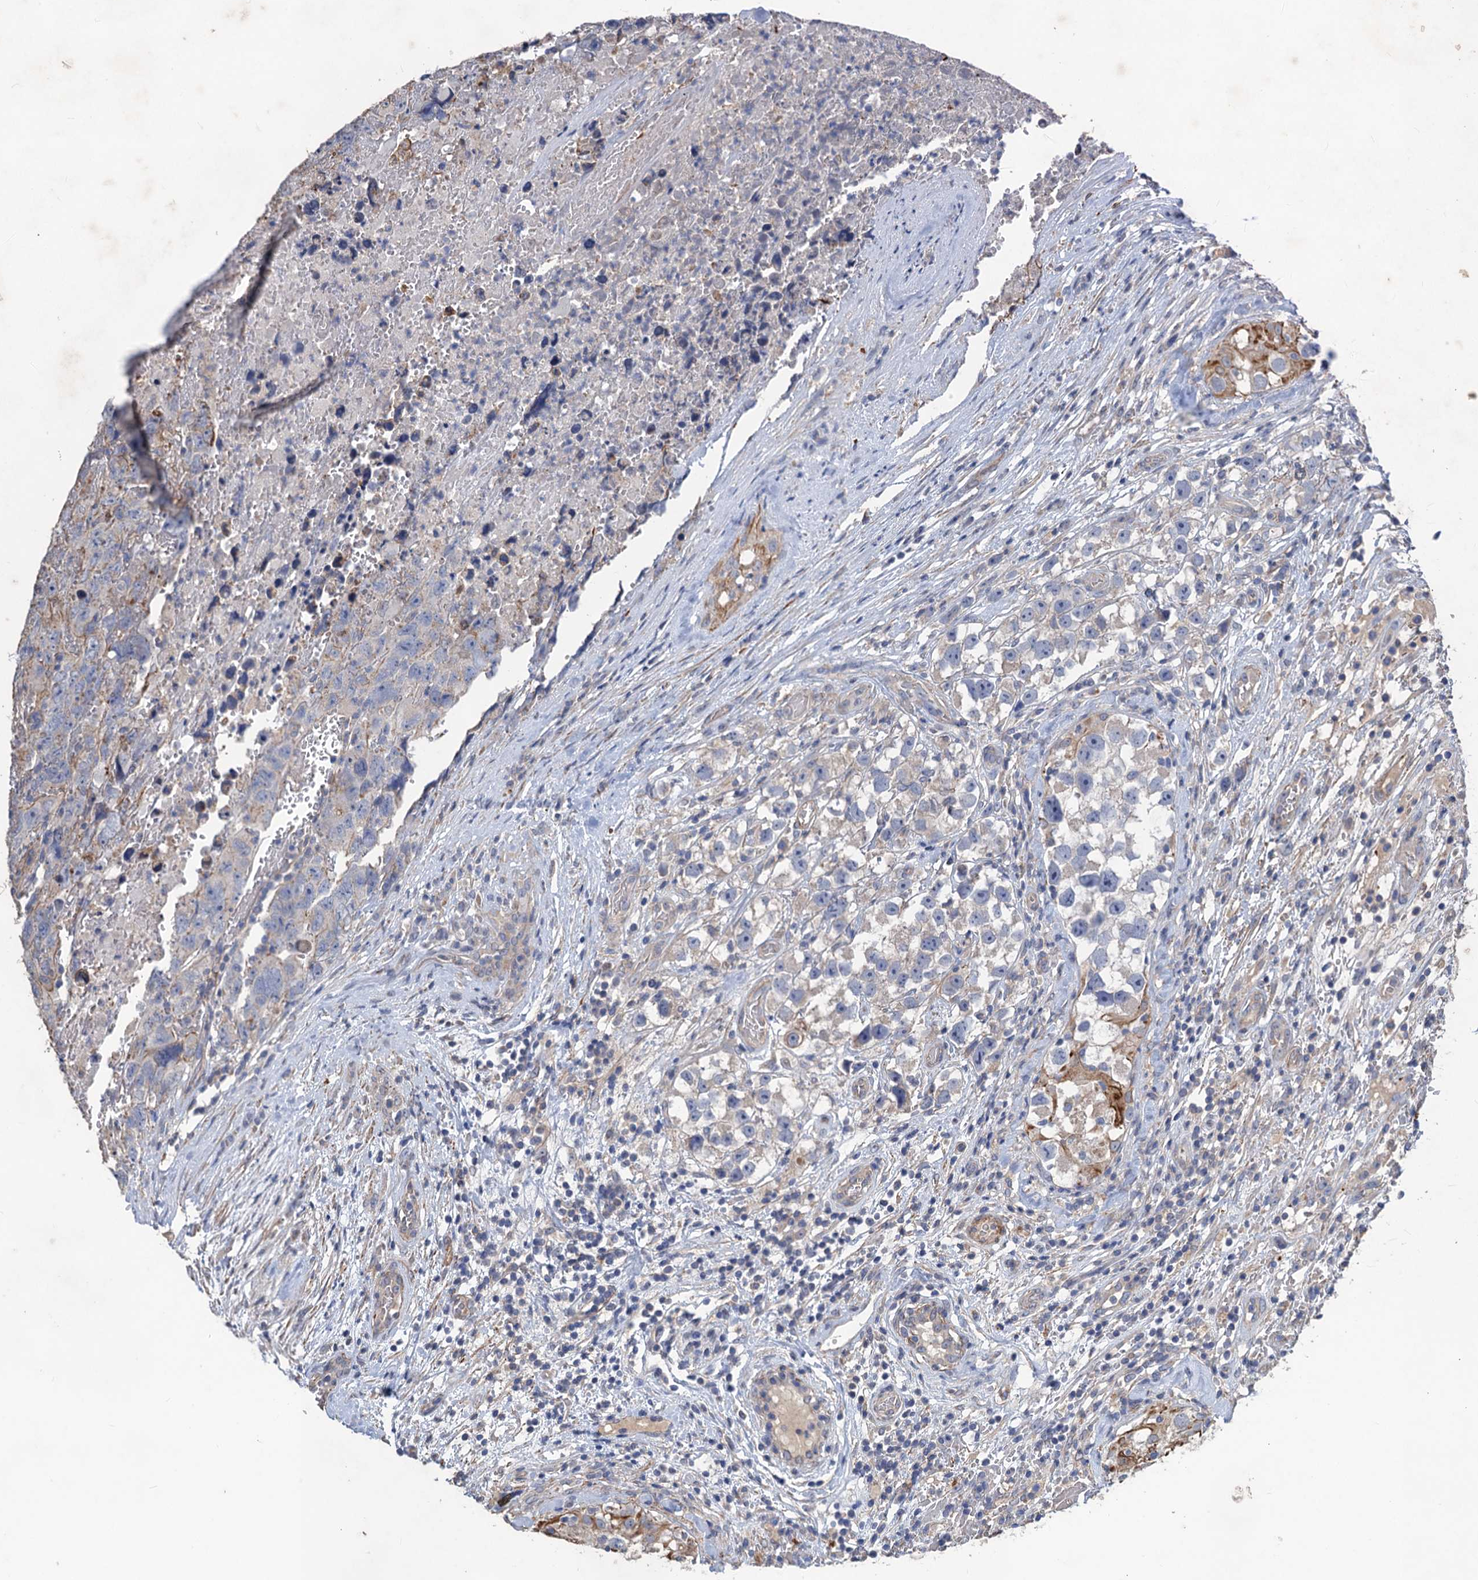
{"staining": {"intensity": "weak", "quantity": "<25%", "location": "cytoplasmic/membranous"}, "tissue": "testis cancer", "cell_type": "Tumor cells", "image_type": "cancer", "snomed": [{"axis": "morphology", "description": "Carcinoma, Embryonal, NOS"}, {"axis": "topography", "description": "Testis"}], "caption": "IHC micrograph of neoplastic tissue: embryonal carcinoma (testis) stained with DAB displays no significant protein expression in tumor cells.", "gene": "SMCO3", "patient": {"sex": "male", "age": 45}}